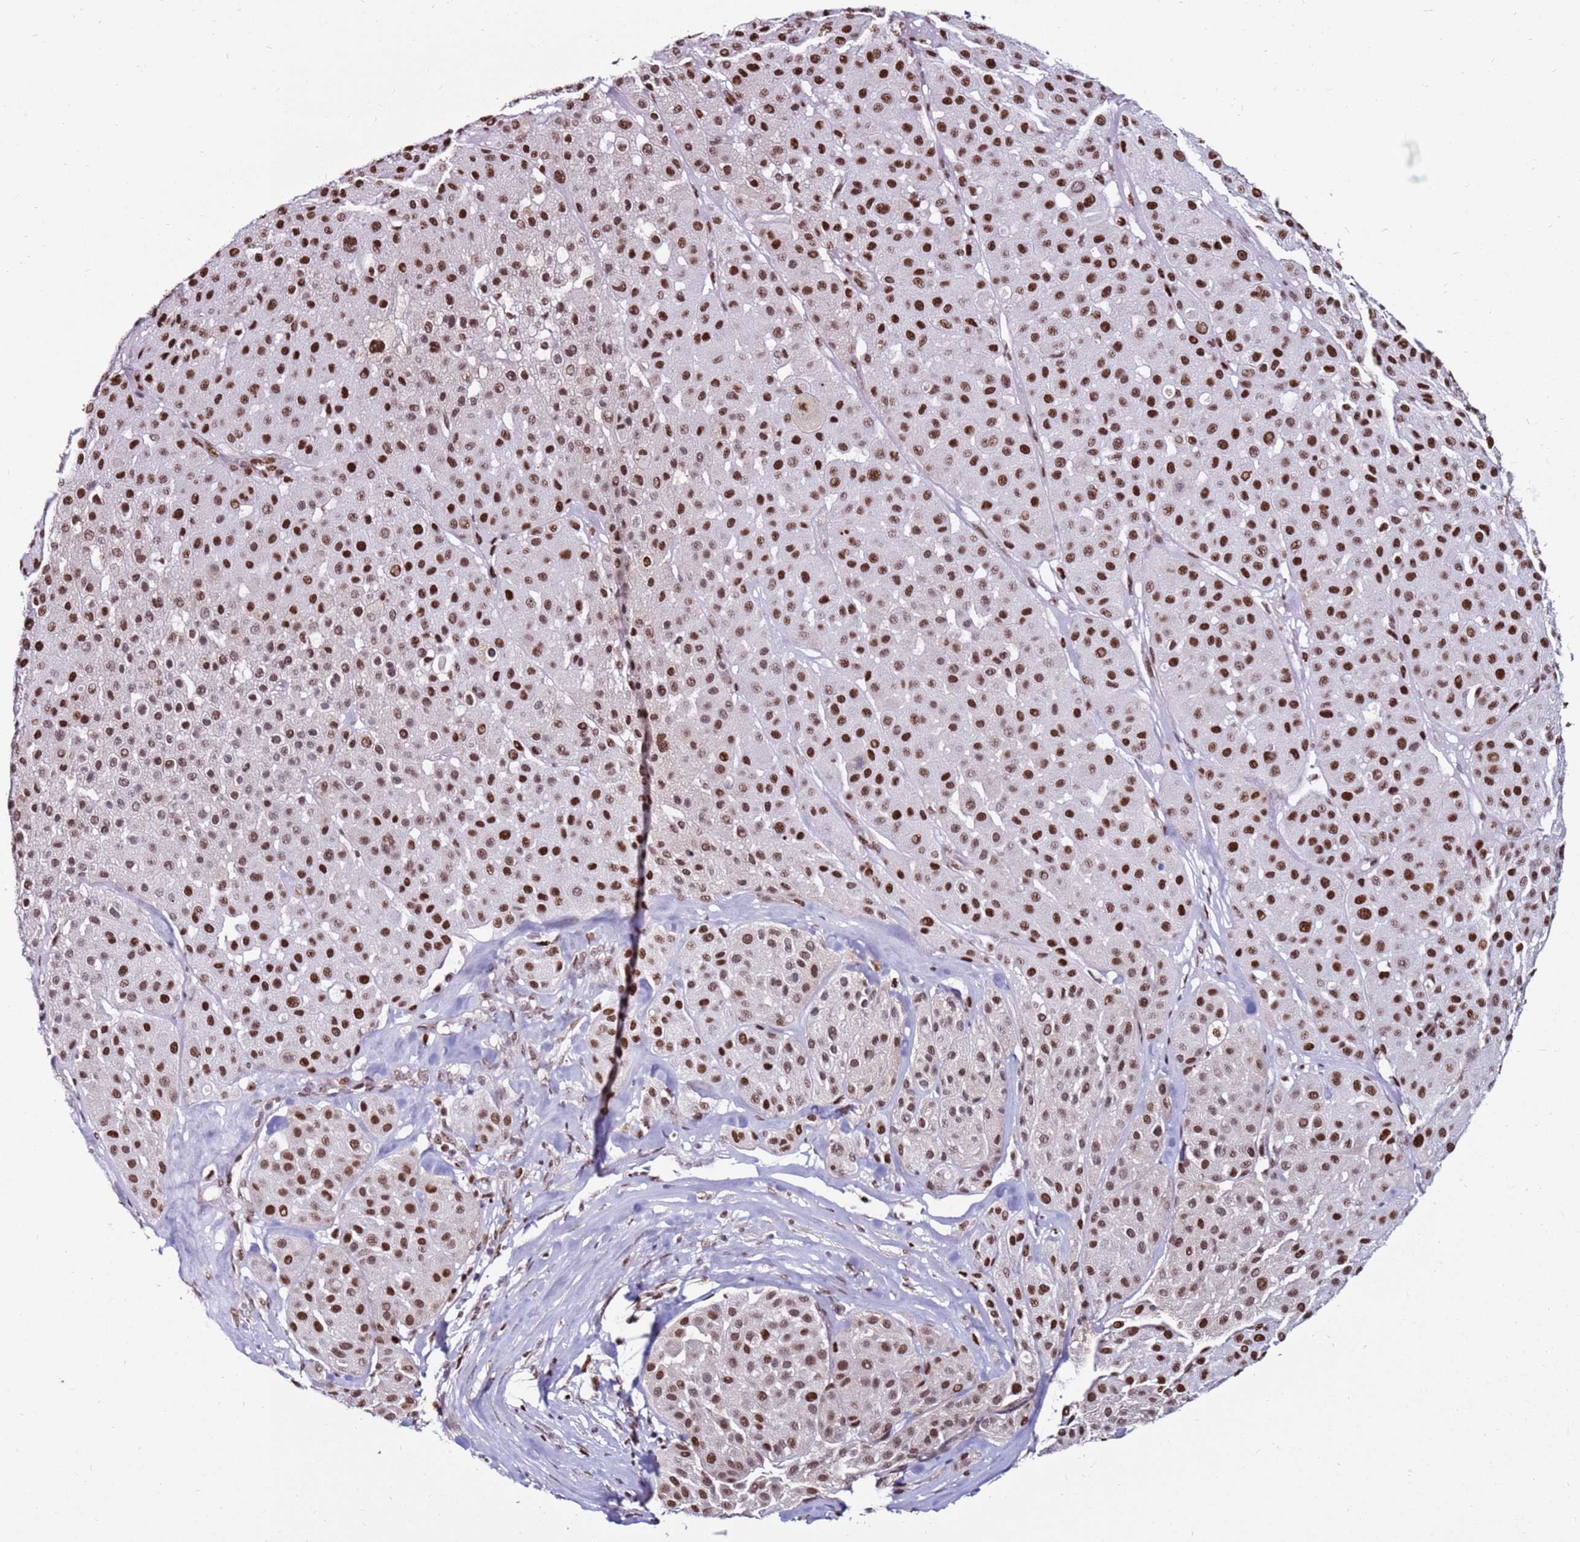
{"staining": {"intensity": "strong", "quantity": ">75%", "location": "nuclear"}, "tissue": "melanoma", "cell_type": "Tumor cells", "image_type": "cancer", "snomed": [{"axis": "morphology", "description": "Malignant melanoma, Metastatic site"}, {"axis": "topography", "description": "Smooth muscle"}], "caption": "Immunohistochemistry micrograph of neoplastic tissue: human malignant melanoma (metastatic site) stained using IHC reveals high levels of strong protein expression localized specifically in the nuclear of tumor cells, appearing as a nuclear brown color.", "gene": "KPNA4", "patient": {"sex": "male", "age": 41}}